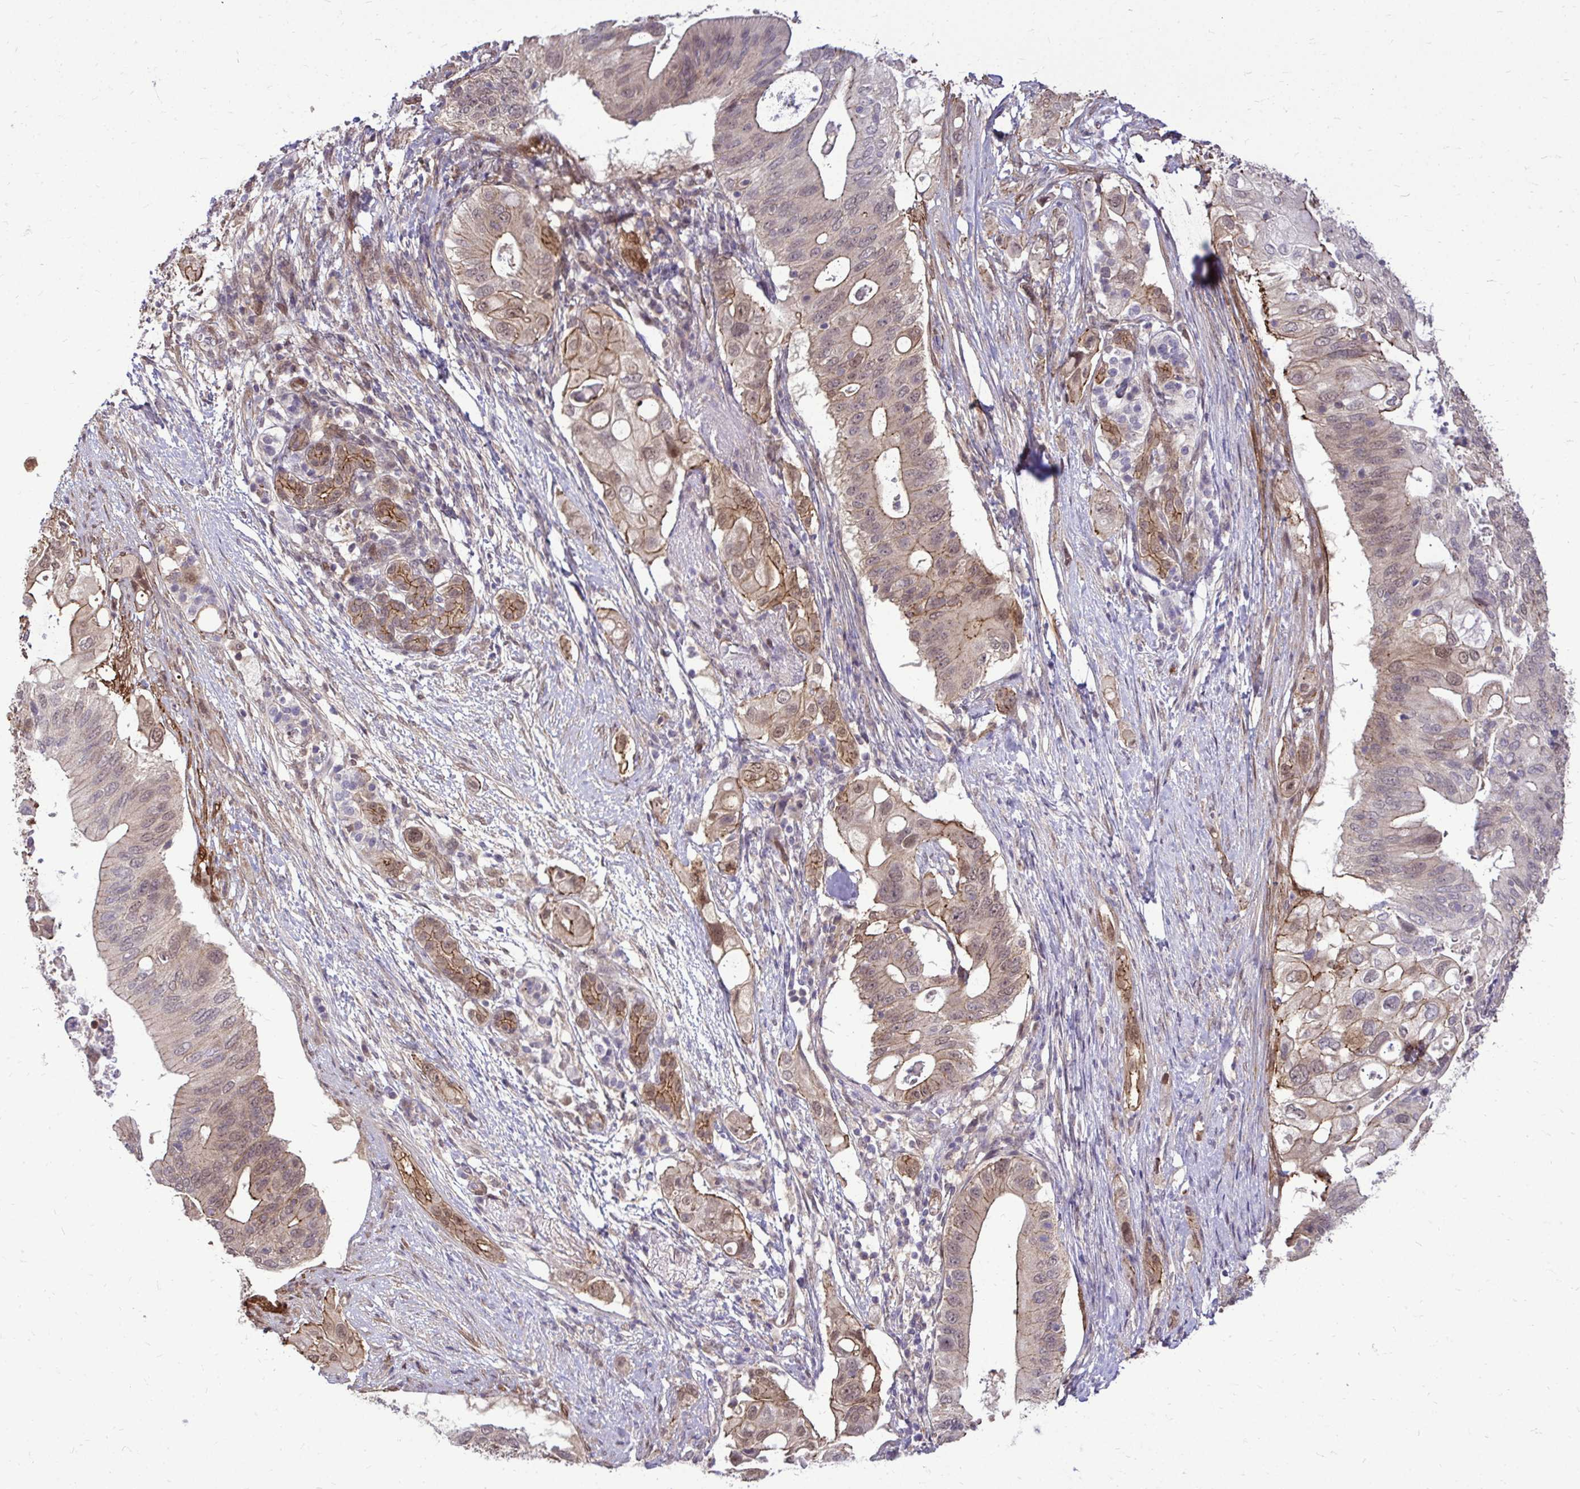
{"staining": {"intensity": "weak", "quantity": "25%-75%", "location": "cytoplasmic/membranous,nuclear"}, "tissue": "pancreatic cancer", "cell_type": "Tumor cells", "image_type": "cancer", "snomed": [{"axis": "morphology", "description": "Adenocarcinoma, NOS"}, {"axis": "topography", "description": "Pancreas"}], "caption": "An immunohistochemistry photomicrograph of tumor tissue is shown. Protein staining in brown shows weak cytoplasmic/membranous and nuclear positivity in pancreatic cancer within tumor cells.", "gene": "TRIP6", "patient": {"sex": "female", "age": 72}}